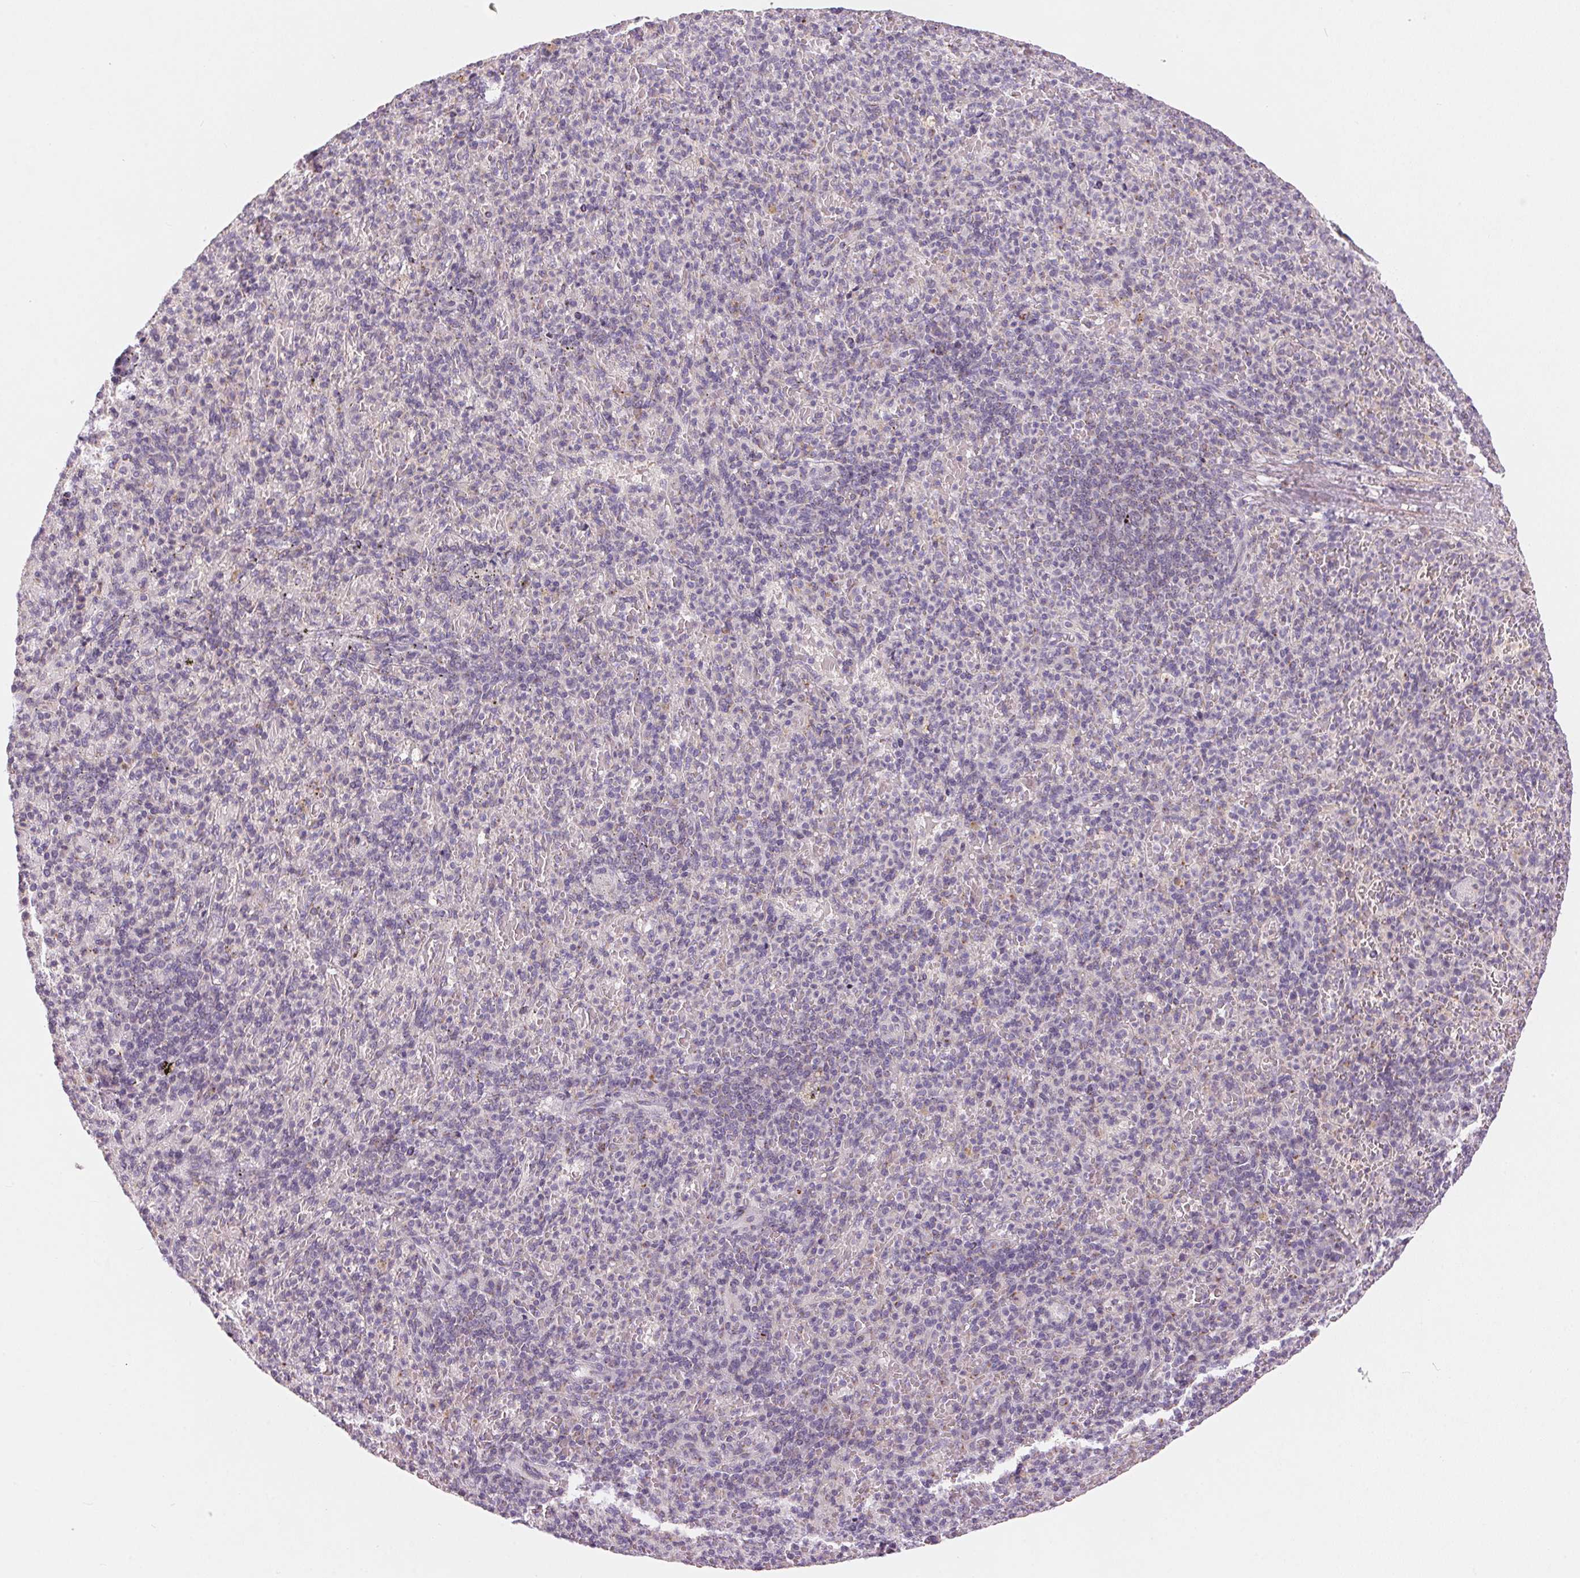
{"staining": {"intensity": "negative", "quantity": "none", "location": "none"}, "tissue": "spleen", "cell_type": "Cells in red pulp", "image_type": "normal", "snomed": [{"axis": "morphology", "description": "Normal tissue, NOS"}, {"axis": "topography", "description": "Spleen"}], "caption": "This is a image of immunohistochemistry staining of benign spleen, which shows no expression in cells in red pulp.", "gene": "DRAM2", "patient": {"sex": "female", "age": 74}}